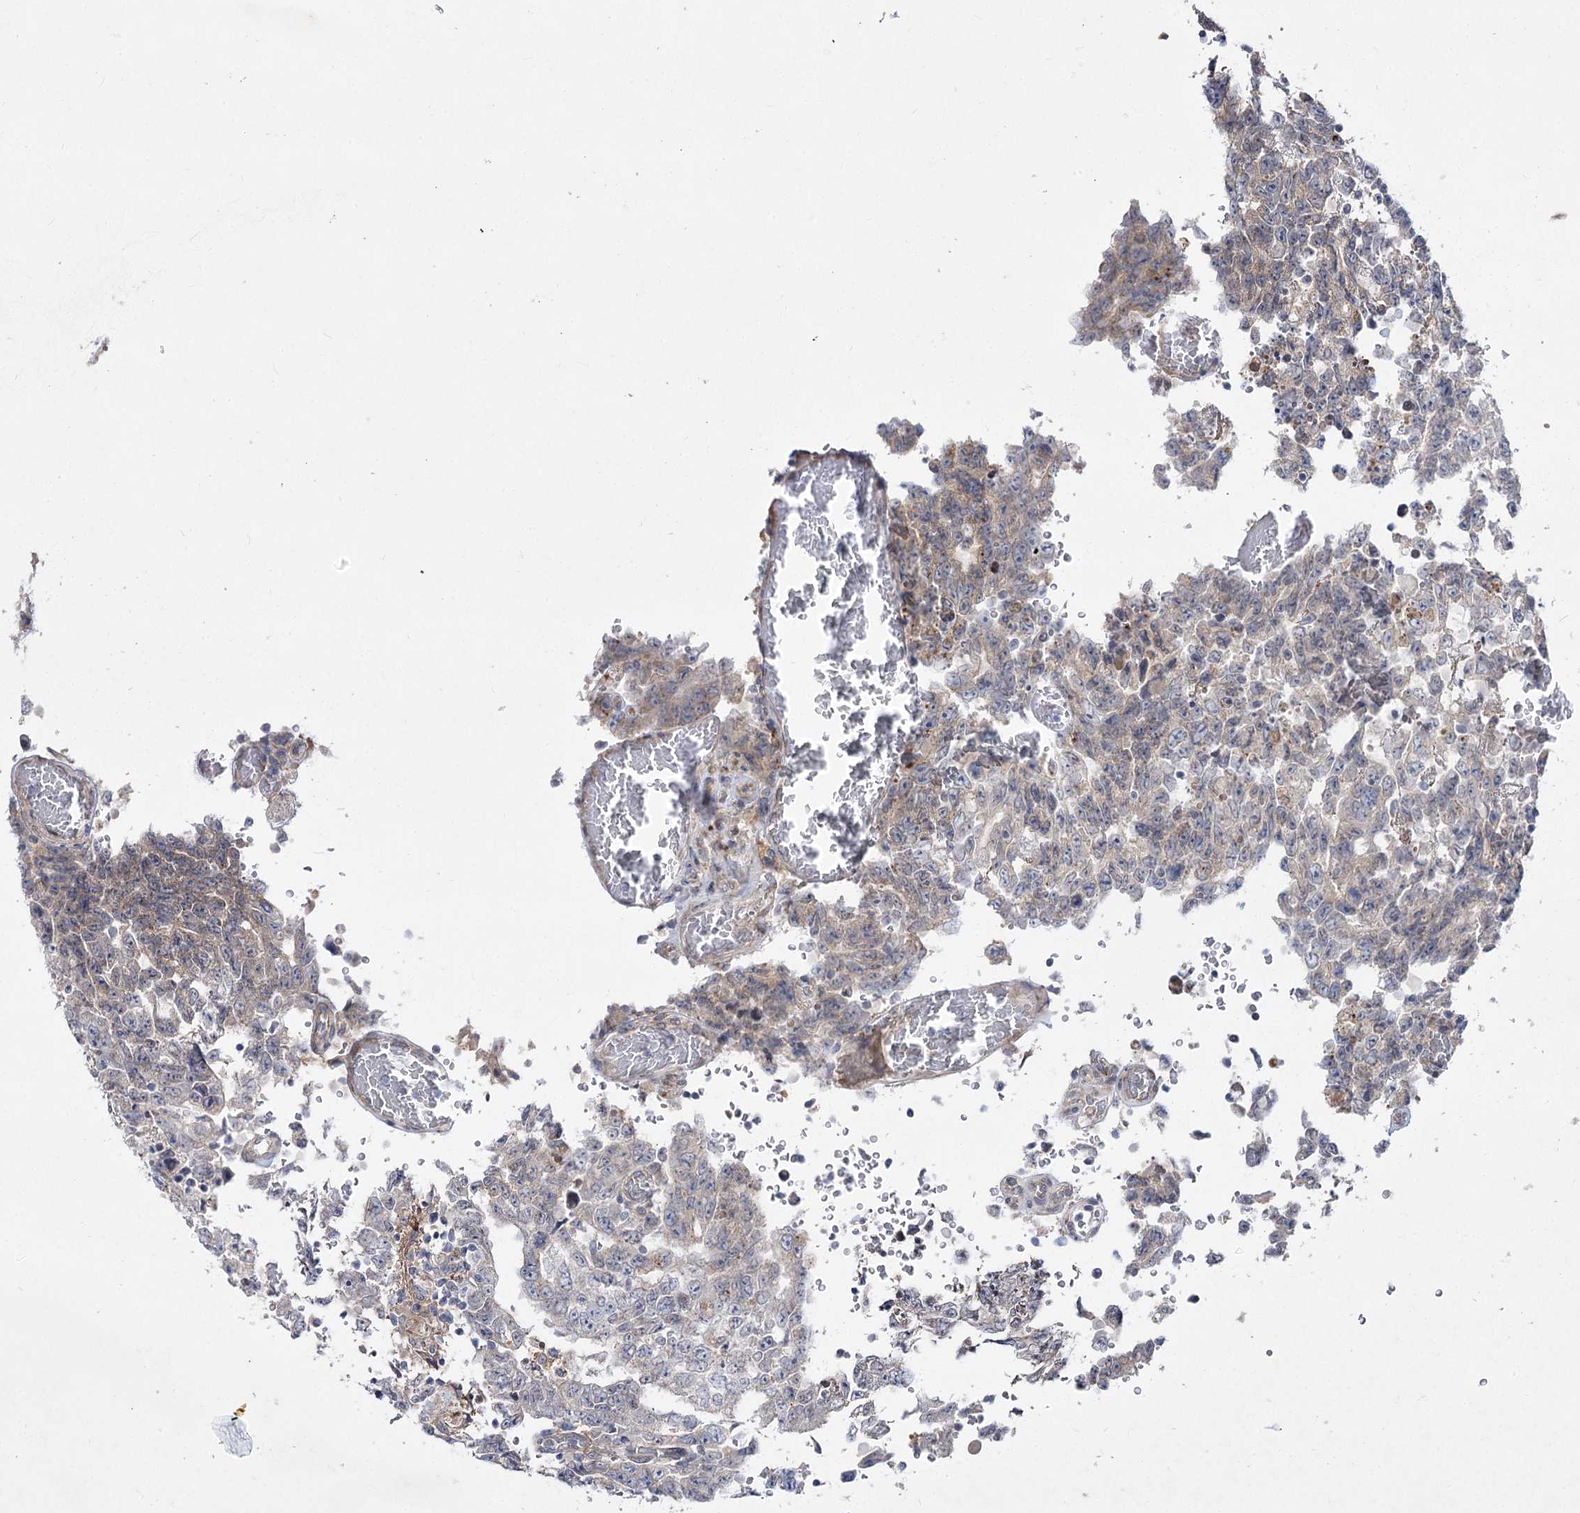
{"staining": {"intensity": "weak", "quantity": "<25%", "location": "cytoplasmic/membranous"}, "tissue": "testis cancer", "cell_type": "Tumor cells", "image_type": "cancer", "snomed": [{"axis": "morphology", "description": "Carcinoma, Embryonal, NOS"}, {"axis": "topography", "description": "Testis"}], "caption": "The IHC image has no significant staining in tumor cells of testis cancer (embryonal carcinoma) tissue. (Brightfield microscopy of DAB (3,3'-diaminobenzidine) immunohistochemistry (IHC) at high magnification).", "gene": "SH3BP5L", "patient": {"sex": "male", "age": 26}}